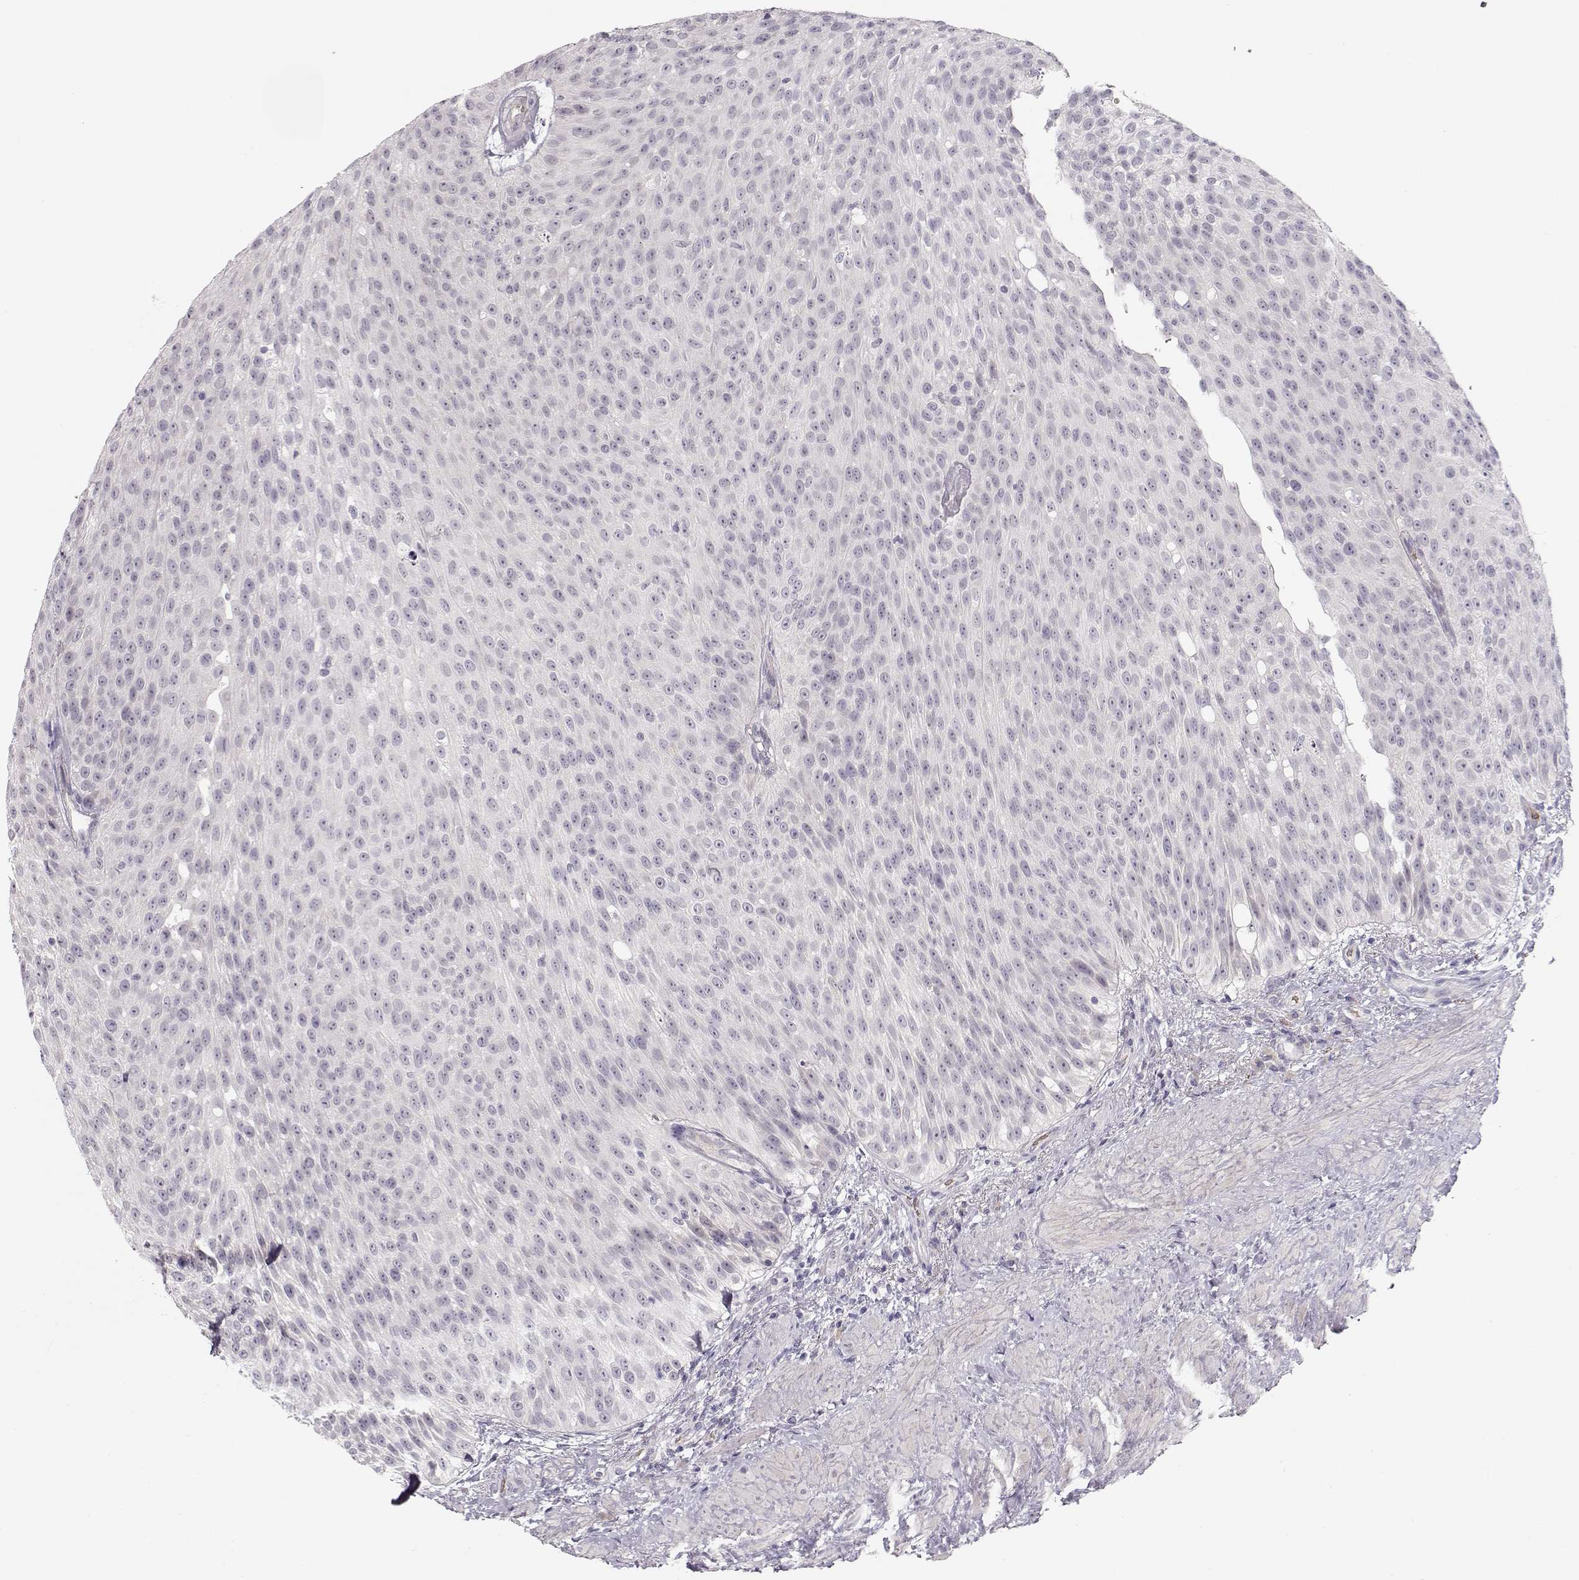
{"staining": {"intensity": "negative", "quantity": "none", "location": "none"}, "tissue": "urothelial cancer", "cell_type": "Tumor cells", "image_type": "cancer", "snomed": [{"axis": "morphology", "description": "Urothelial carcinoma, Low grade"}, {"axis": "topography", "description": "Urinary bladder"}], "caption": "This is a histopathology image of immunohistochemistry (IHC) staining of low-grade urothelial carcinoma, which shows no staining in tumor cells. (DAB (3,3'-diaminobenzidine) immunohistochemistry, high magnification).", "gene": "TTC26", "patient": {"sex": "male", "age": 78}}